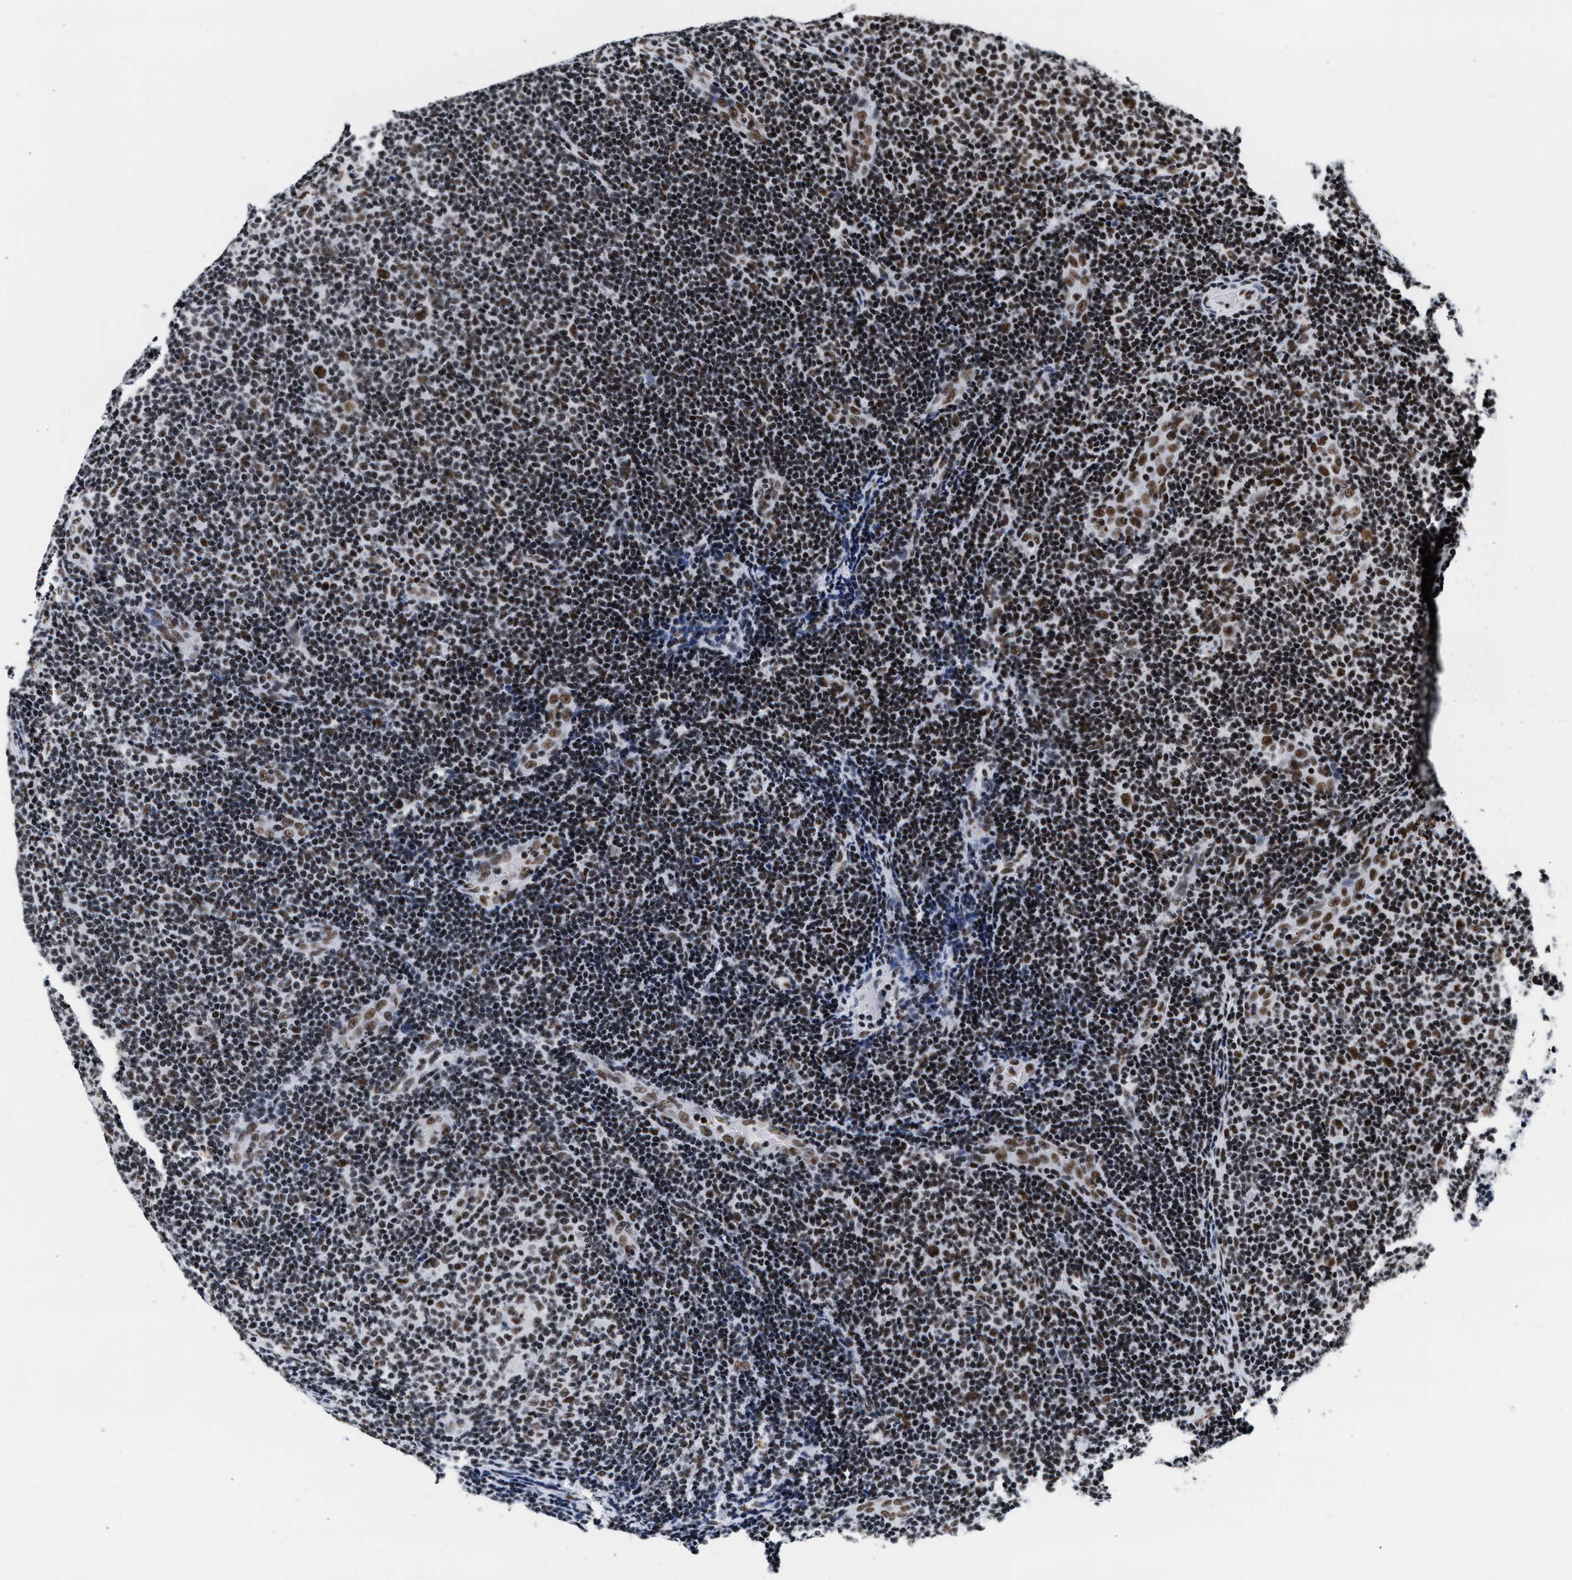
{"staining": {"intensity": "strong", "quantity": ">75%", "location": "nuclear"}, "tissue": "lymphoma", "cell_type": "Tumor cells", "image_type": "cancer", "snomed": [{"axis": "morphology", "description": "Malignant lymphoma, non-Hodgkin's type, Low grade"}, {"axis": "topography", "description": "Lymph node"}], "caption": "This is an image of immunohistochemistry (IHC) staining of malignant lymphoma, non-Hodgkin's type (low-grade), which shows strong staining in the nuclear of tumor cells.", "gene": "RAD21", "patient": {"sex": "male", "age": 83}}